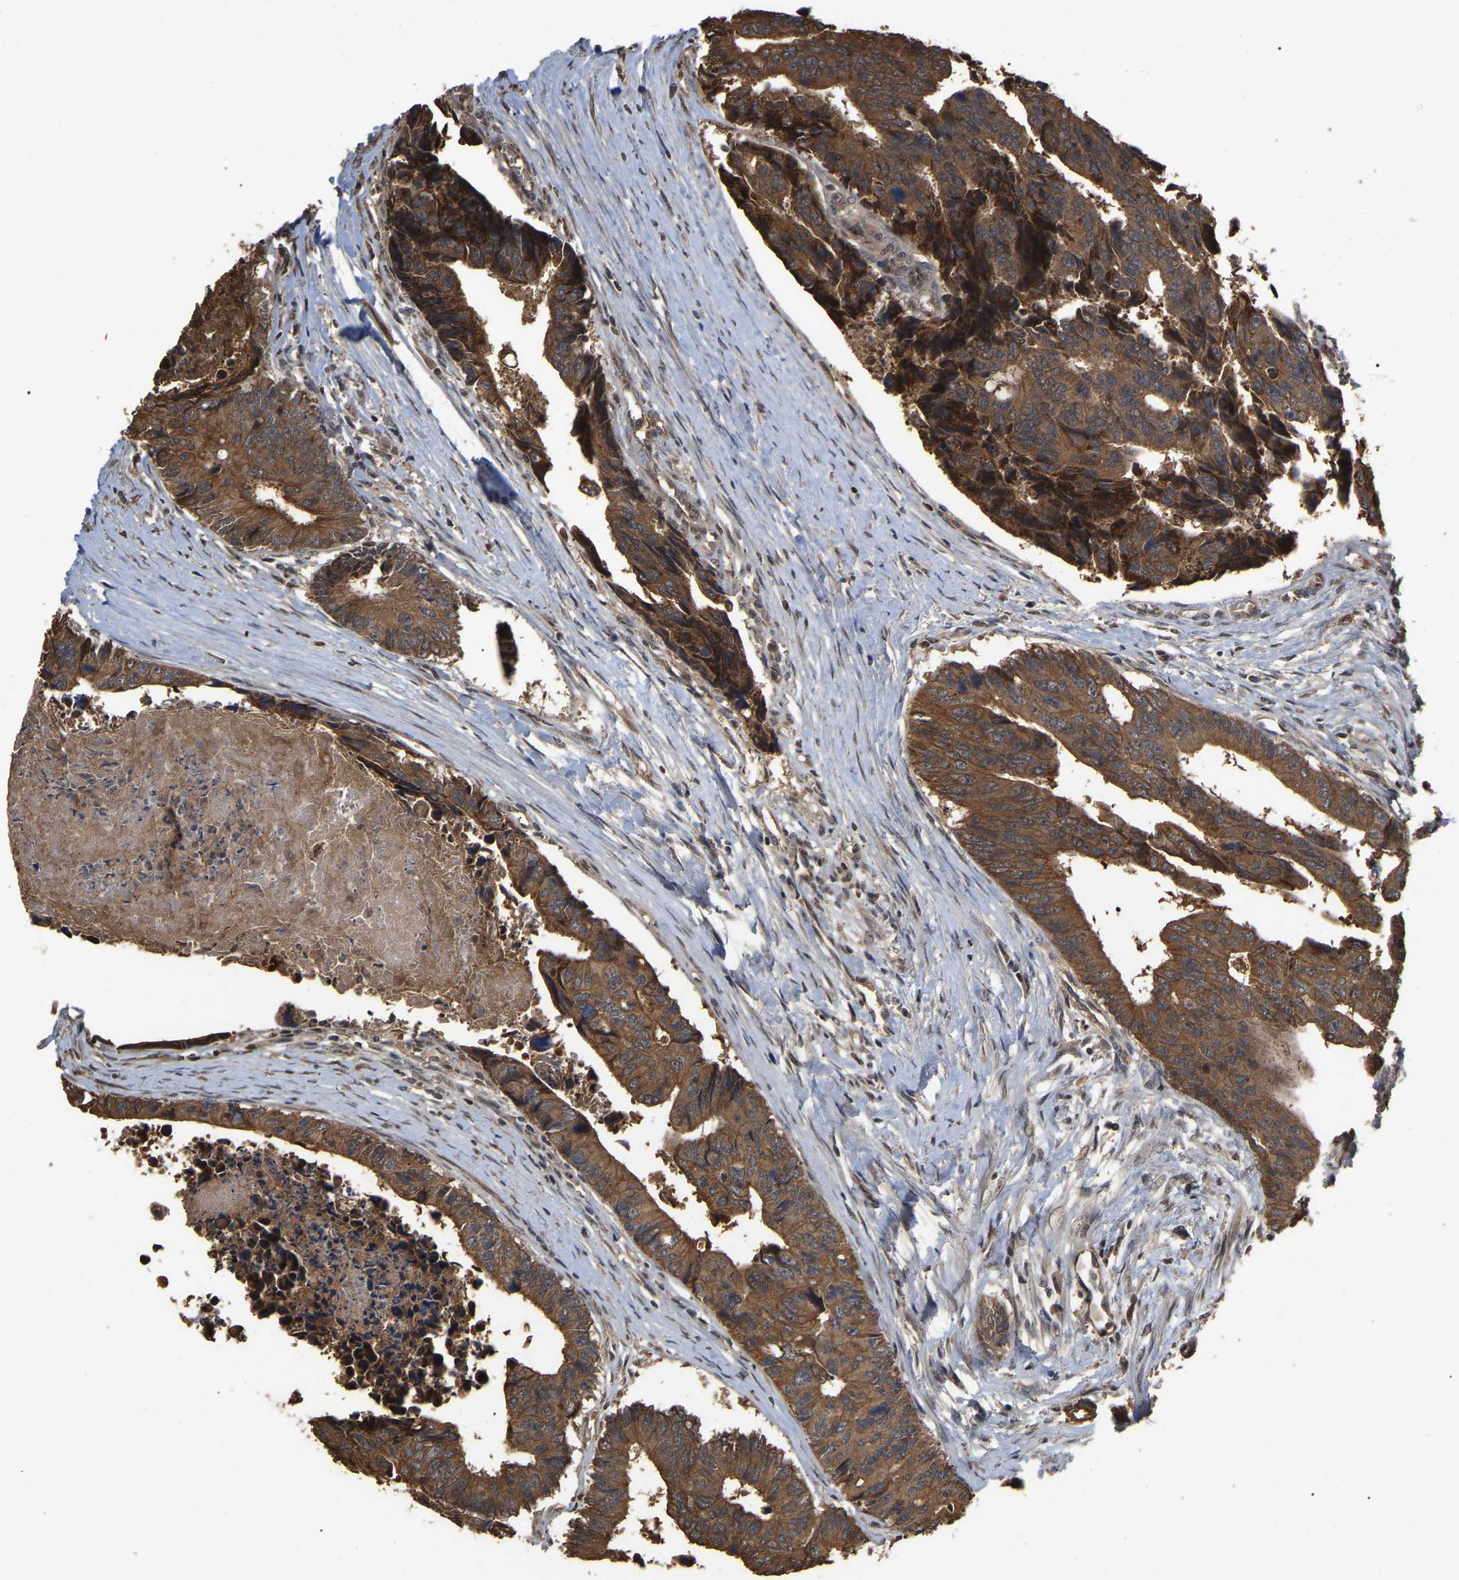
{"staining": {"intensity": "strong", "quantity": ">75%", "location": "cytoplasmic/membranous"}, "tissue": "colorectal cancer", "cell_type": "Tumor cells", "image_type": "cancer", "snomed": [{"axis": "morphology", "description": "Adenocarcinoma, NOS"}, {"axis": "topography", "description": "Rectum"}], "caption": "The immunohistochemical stain shows strong cytoplasmic/membranous positivity in tumor cells of colorectal adenocarcinoma tissue.", "gene": "FAM219A", "patient": {"sex": "male", "age": 84}}